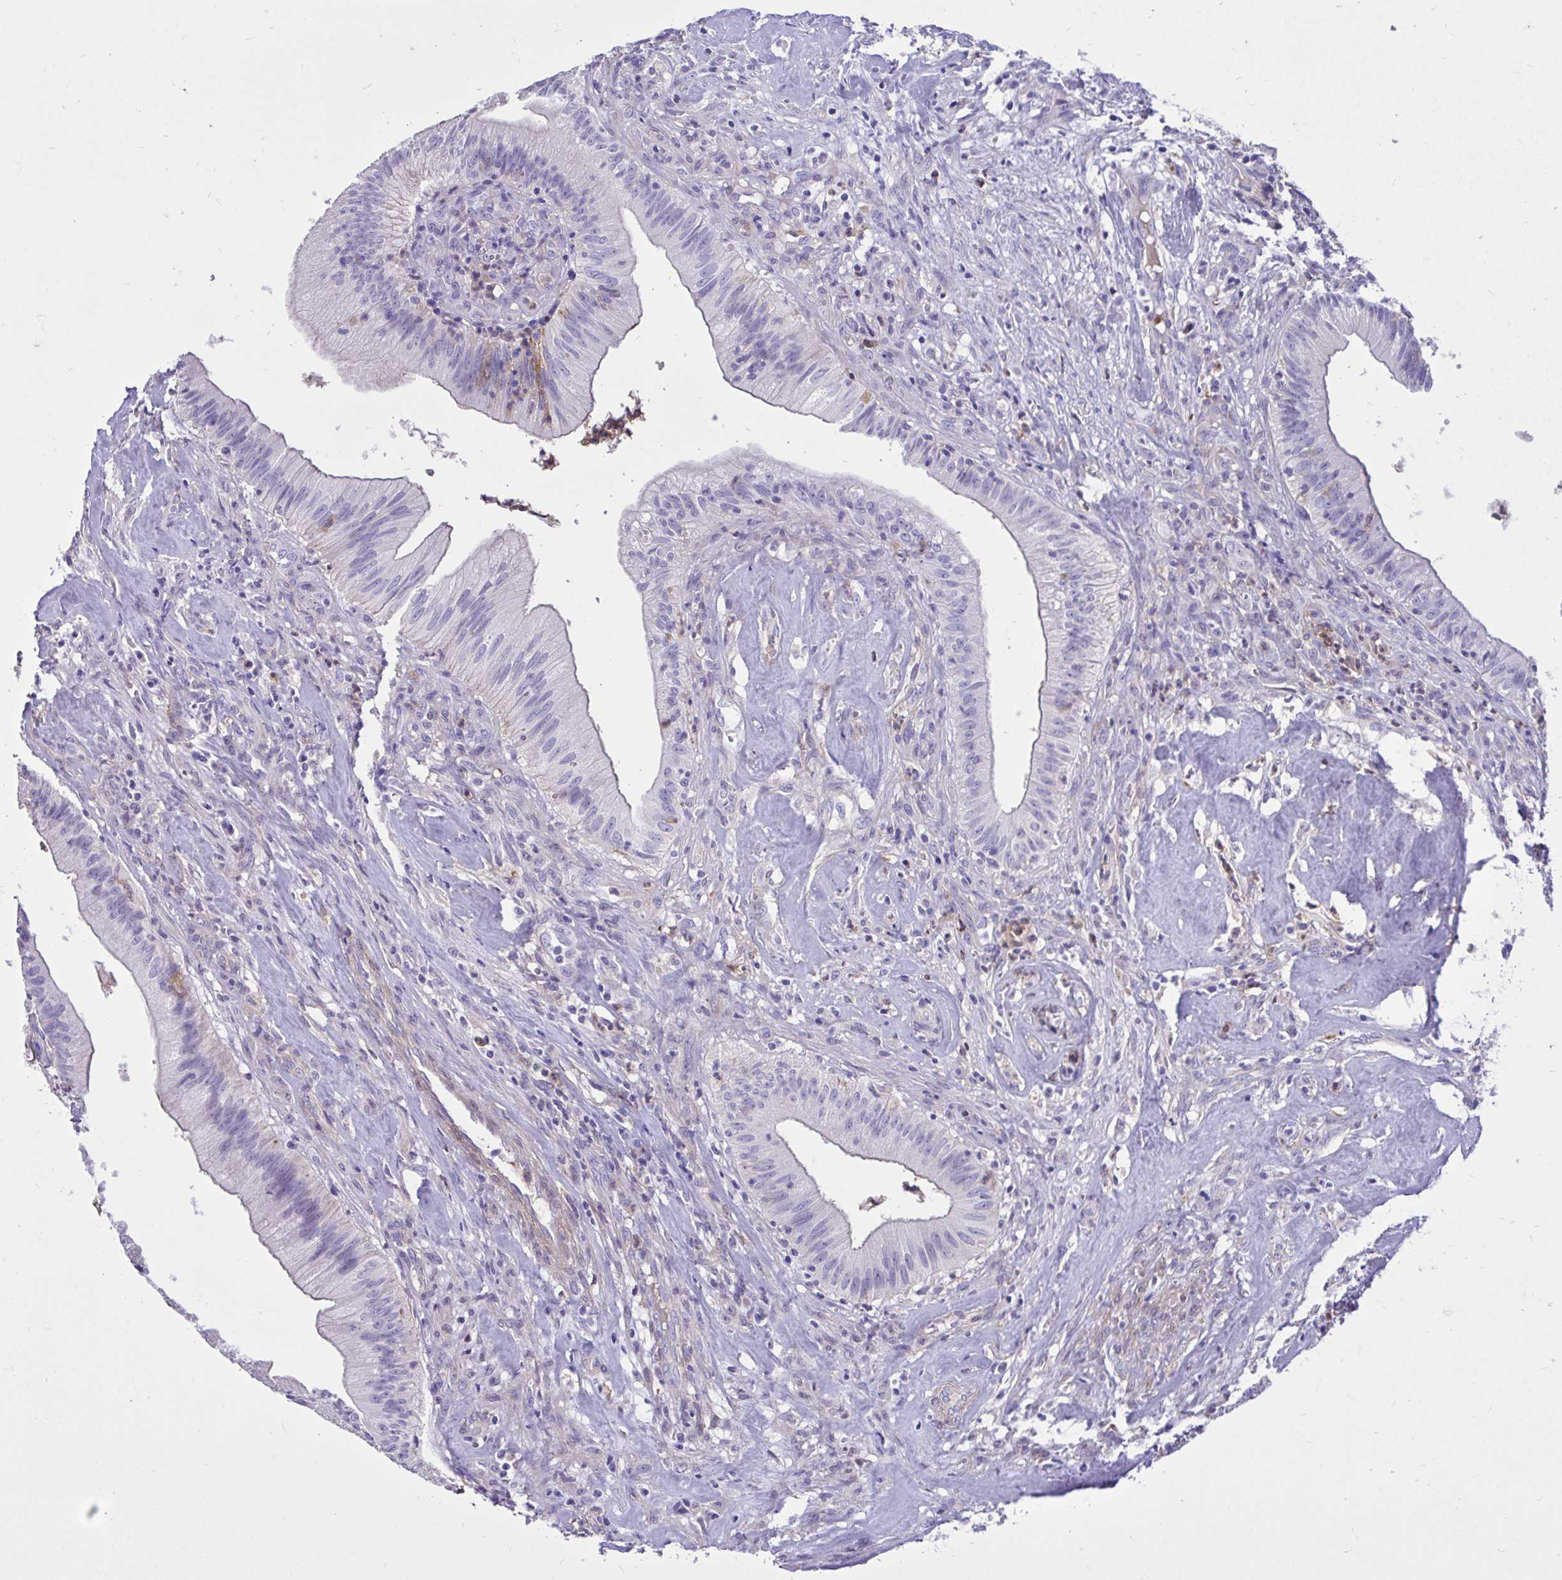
{"staining": {"intensity": "negative", "quantity": "none", "location": "none"}, "tissue": "head and neck cancer", "cell_type": "Tumor cells", "image_type": "cancer", "snomed": [{"axis": "morphology", "description": "Adenocarcinoma, NOS"}, {"axis": "topography", "description": "Head-Neck"}], "caption": "The image reveals no staining of tumor cells in head and neck cancer.", "gene": "TLR7", "patient": {"sex": "male", "age": 44}}